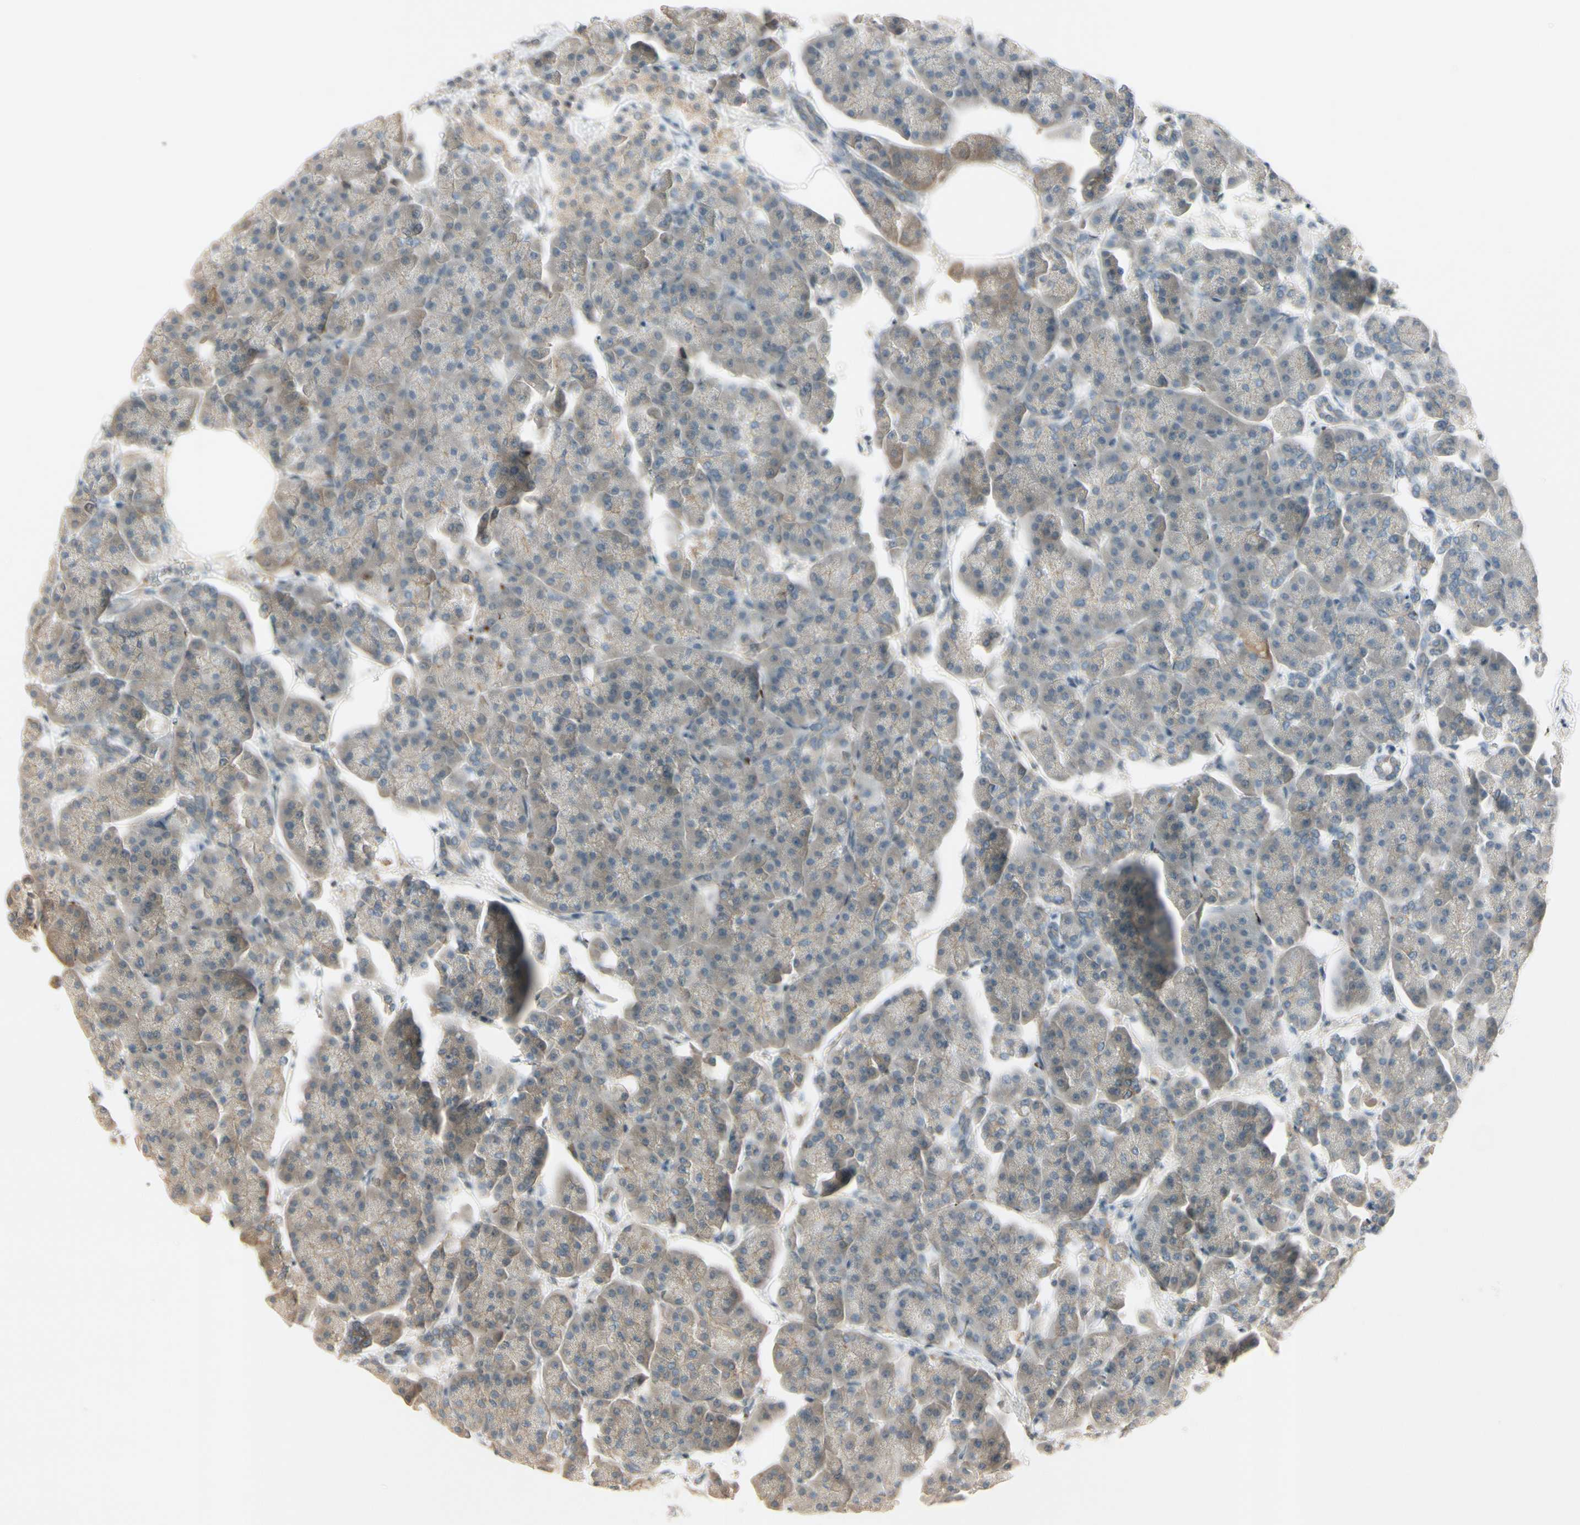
{"staining": {"intensity": "weak", "quantity": "25%-75%", "location": "cytoplasmic/membranous"}, "tissue": "pancreas", "cell_type": "Exocrine glandular cells", "image_type": "normal", "snomed": [{"axis": "morphology", "description": "Normal tissue, NOS"}, {"axis": "topography", "description": "Pancreas"}], "caption": "Immunohistochemical staining of unremarkable human pancreas shows weak cytoplasmic/membranous protein staining in approximately 25%-75% of exocrine glandular cells. (IHC, brightfield microscopy, high magnification).", "gene": "PPP3CB", "patient": {"sex": "female", "age": 70}}